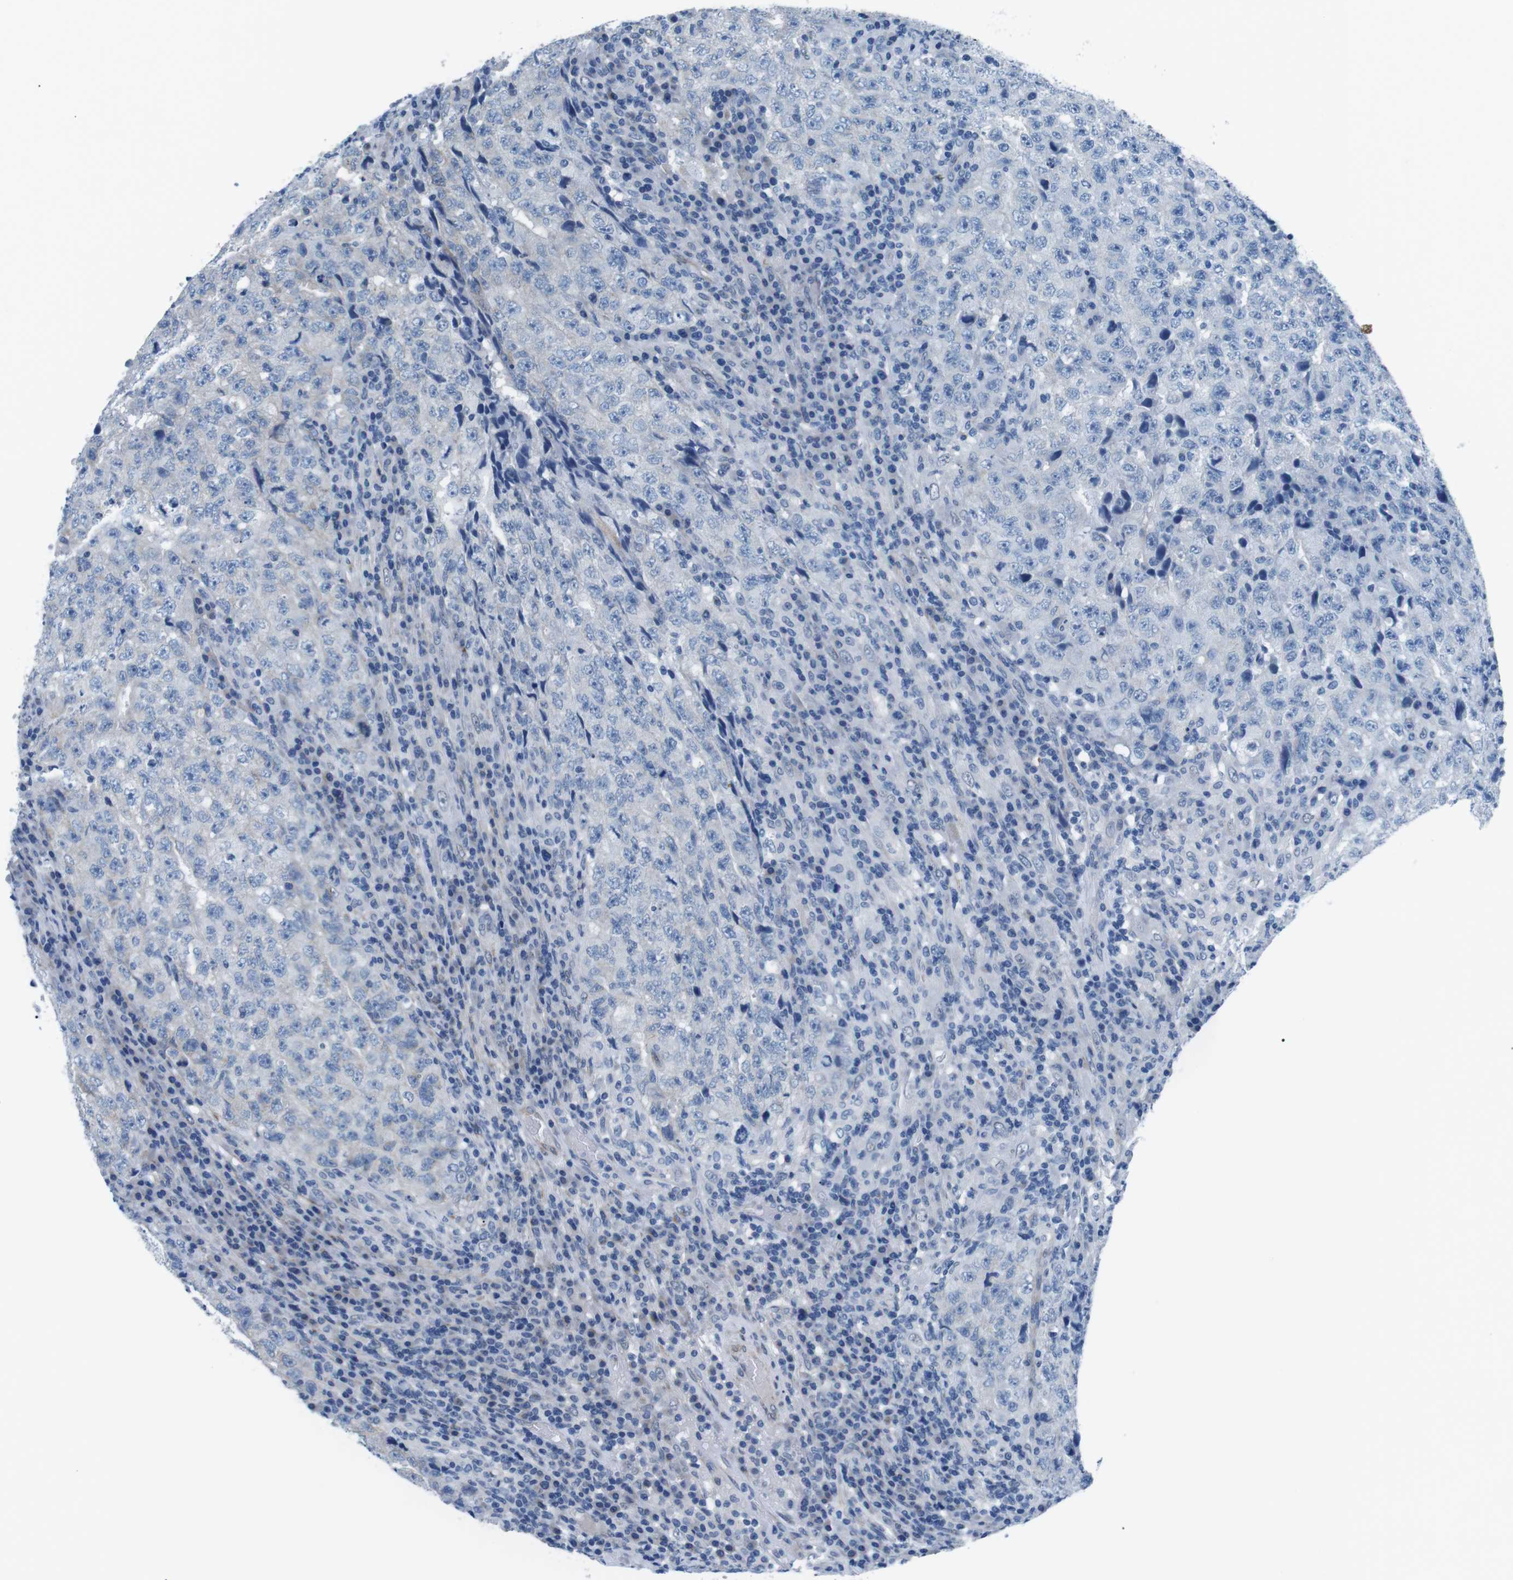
{"staining": {"intensity": "negative", "quantity": "none", "location": "none"}, "tissue": "testis cancer", "cell_type": "Tumor cells", "image_type": "cancer", "snomed": [{"axis": "morphology", "description": "Necrosis, NOS"}, {"axis": "morphology", "description": "Carcinoma, Embryonal, NOS"}, {"axis": "topography", "description": "Testis"}], "caption": "Micrograph shows no protein positivity in tumor cells of testis cancer (embryonal carcinoma) tissue.", "gene": "MUC2", "patient": {"sex": "male", "age": 19}}